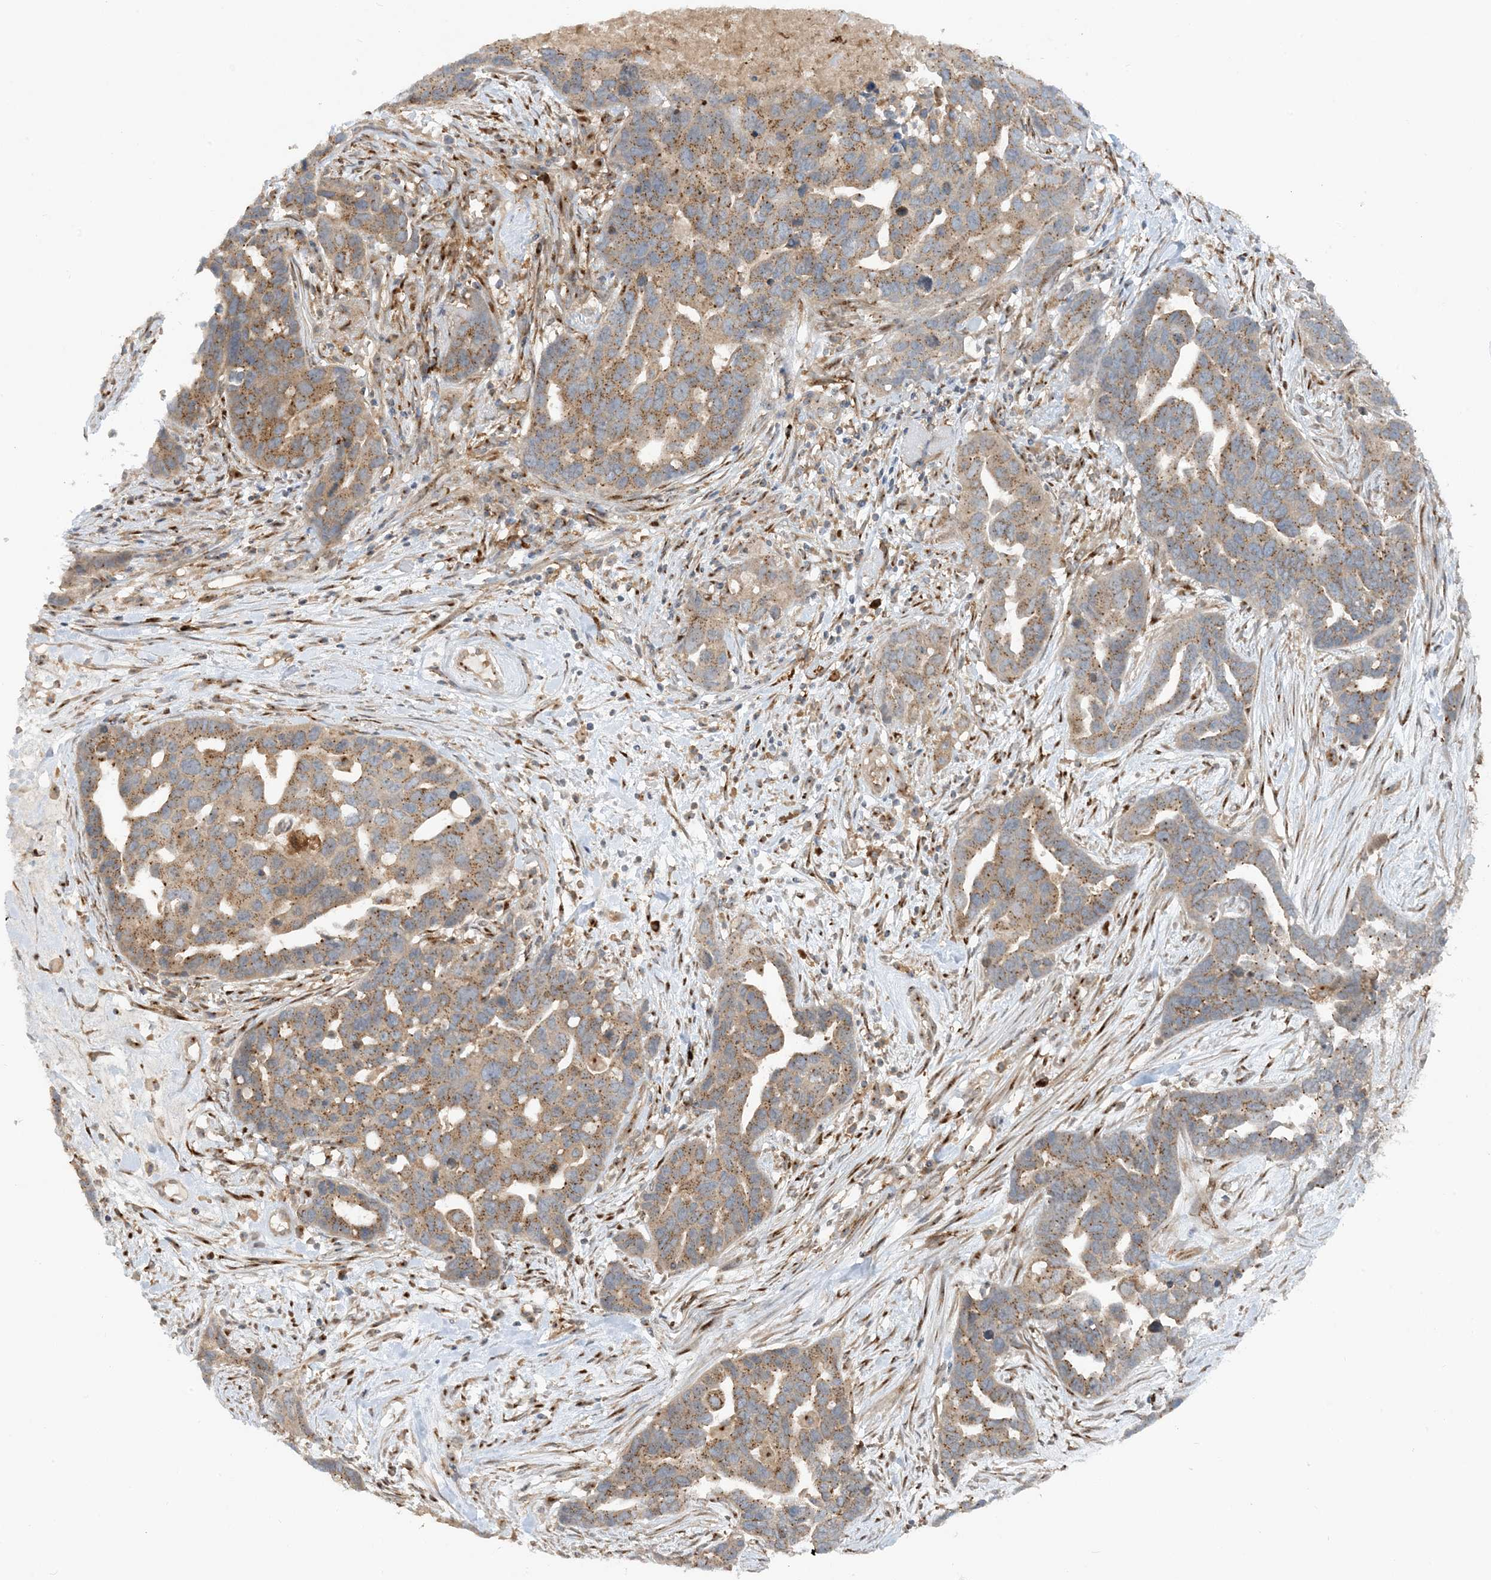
{"staining": {"intensity": "moderate", "quantity": ">75%", "location": "cytoplasmic/membranous"}, "tissue": "ovarian cancer", "cell_type": "Tumor cells", "image_type": "cancer", "snomed": [{"axis": "morphology", "description": "Cystadenocarcinoma, serous, NOS"}, {"axis": "topography", "description": "Ovary"}], "caption": "Brown immunohistochemical staining in human ovarian cancer (serous cystadenocarcinoma) reveals moderate cytoplasmic/membranous staining in about >75% of tumor cells. Immunohistochemistry (ihc) stains the protein in brown and the nuclei are stained blue.", "gene": "RPP40", "patient": {"sex": "female", "age": 54}}